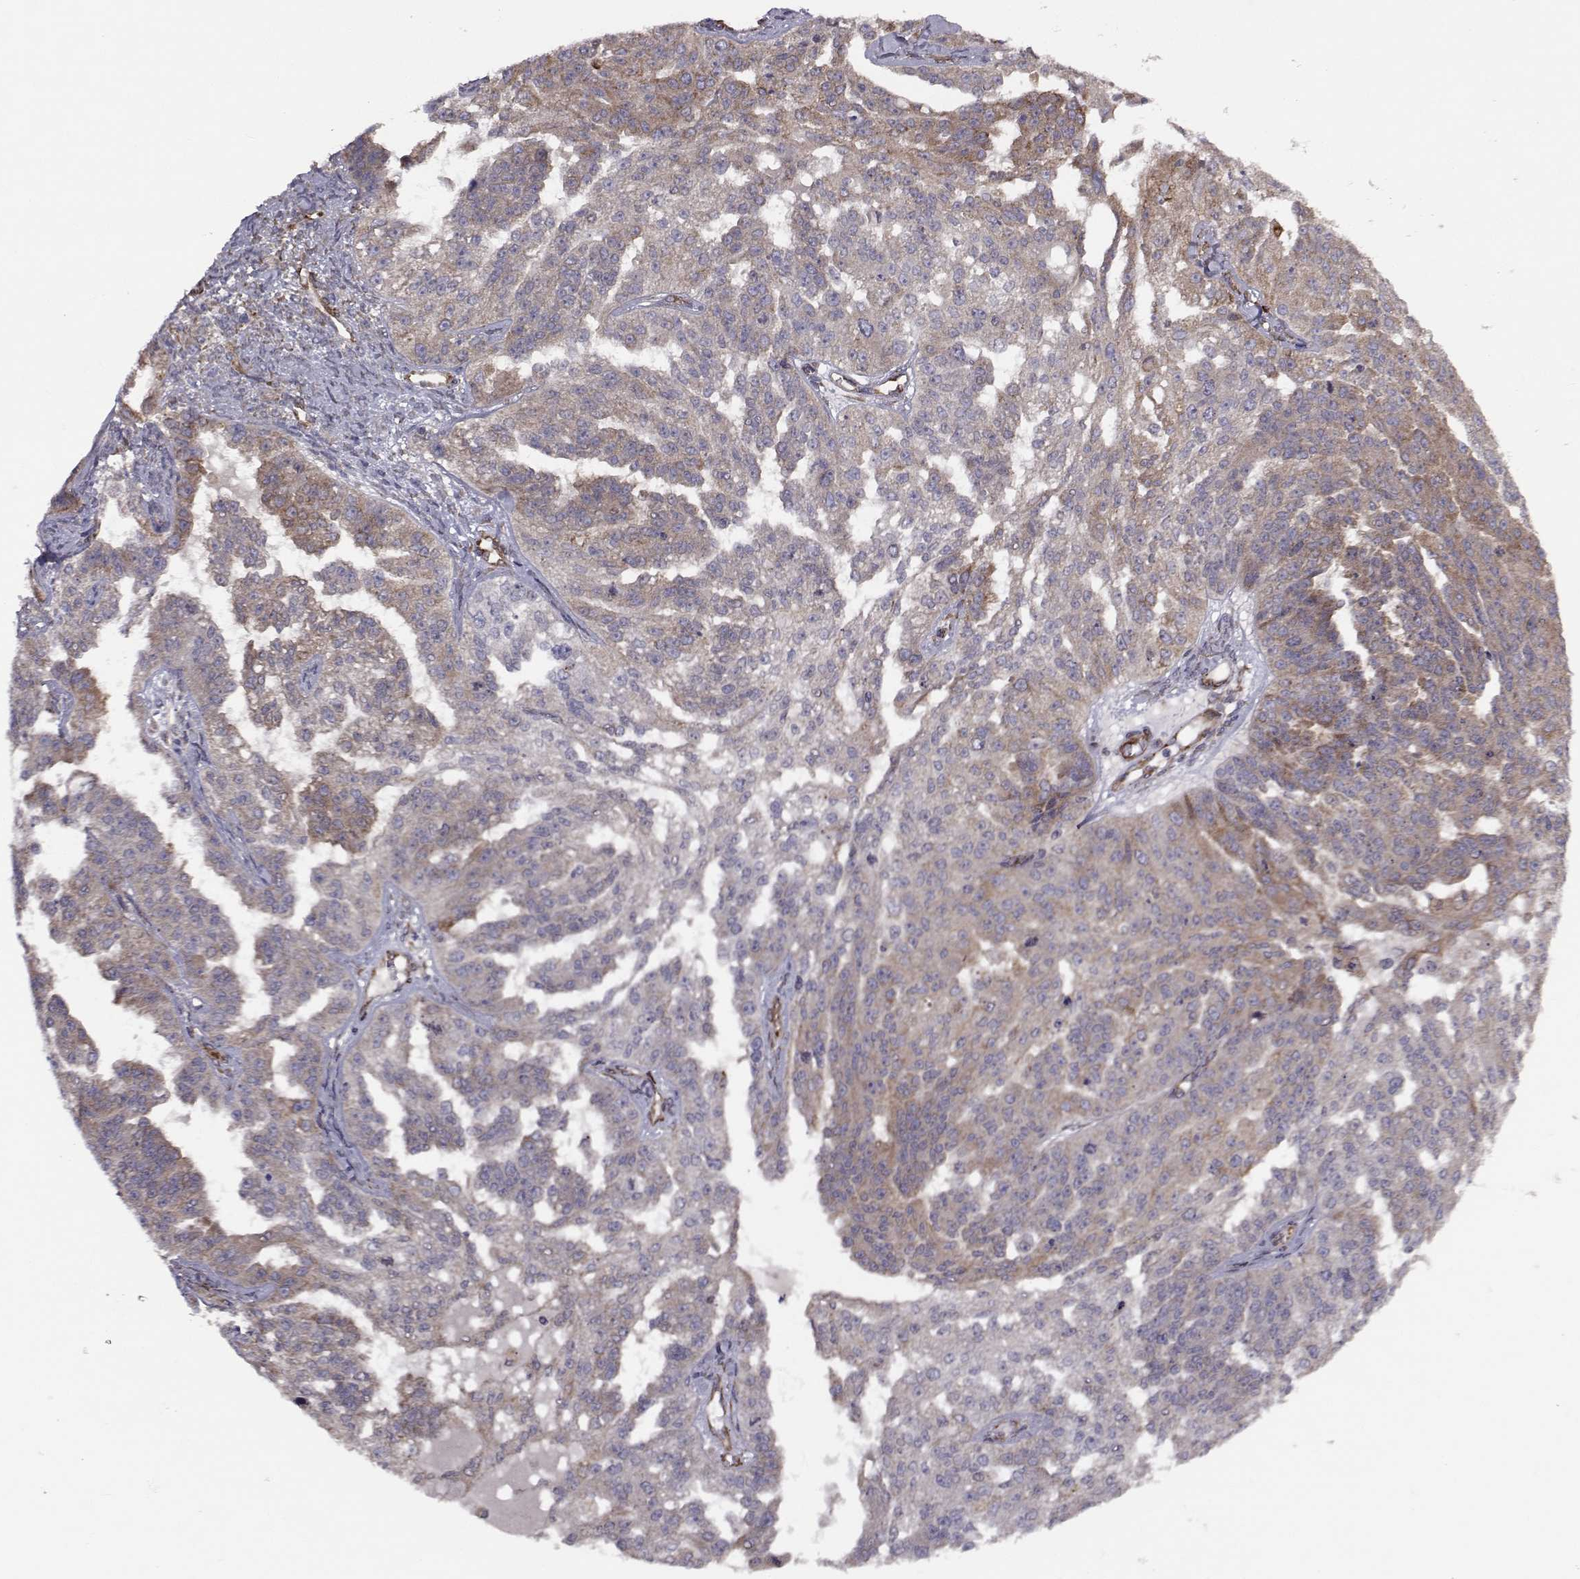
{"staining": {"intensity": "moderate", "quantity": "25%-75%", "location": "cytoplasmic/membranous"}, "tissue": "ovarian cancer", "cell_type": "Tumor cells", "image_type": "cancer", "snomed": [{"axis": "morphology", "description": "Cystadenocarcinoma, serous, NOS"}, {"axis": "topography", "description": "Ovary"}], "caption": "Protein staining shows moderate cytoplasmic/membranous staining in about 25%-75% of tumor cells in ovarian cancer (serous cystadenocarcinoma).", "gene": "TRIP10", "patient": {"sex": "female", "age": 58}}